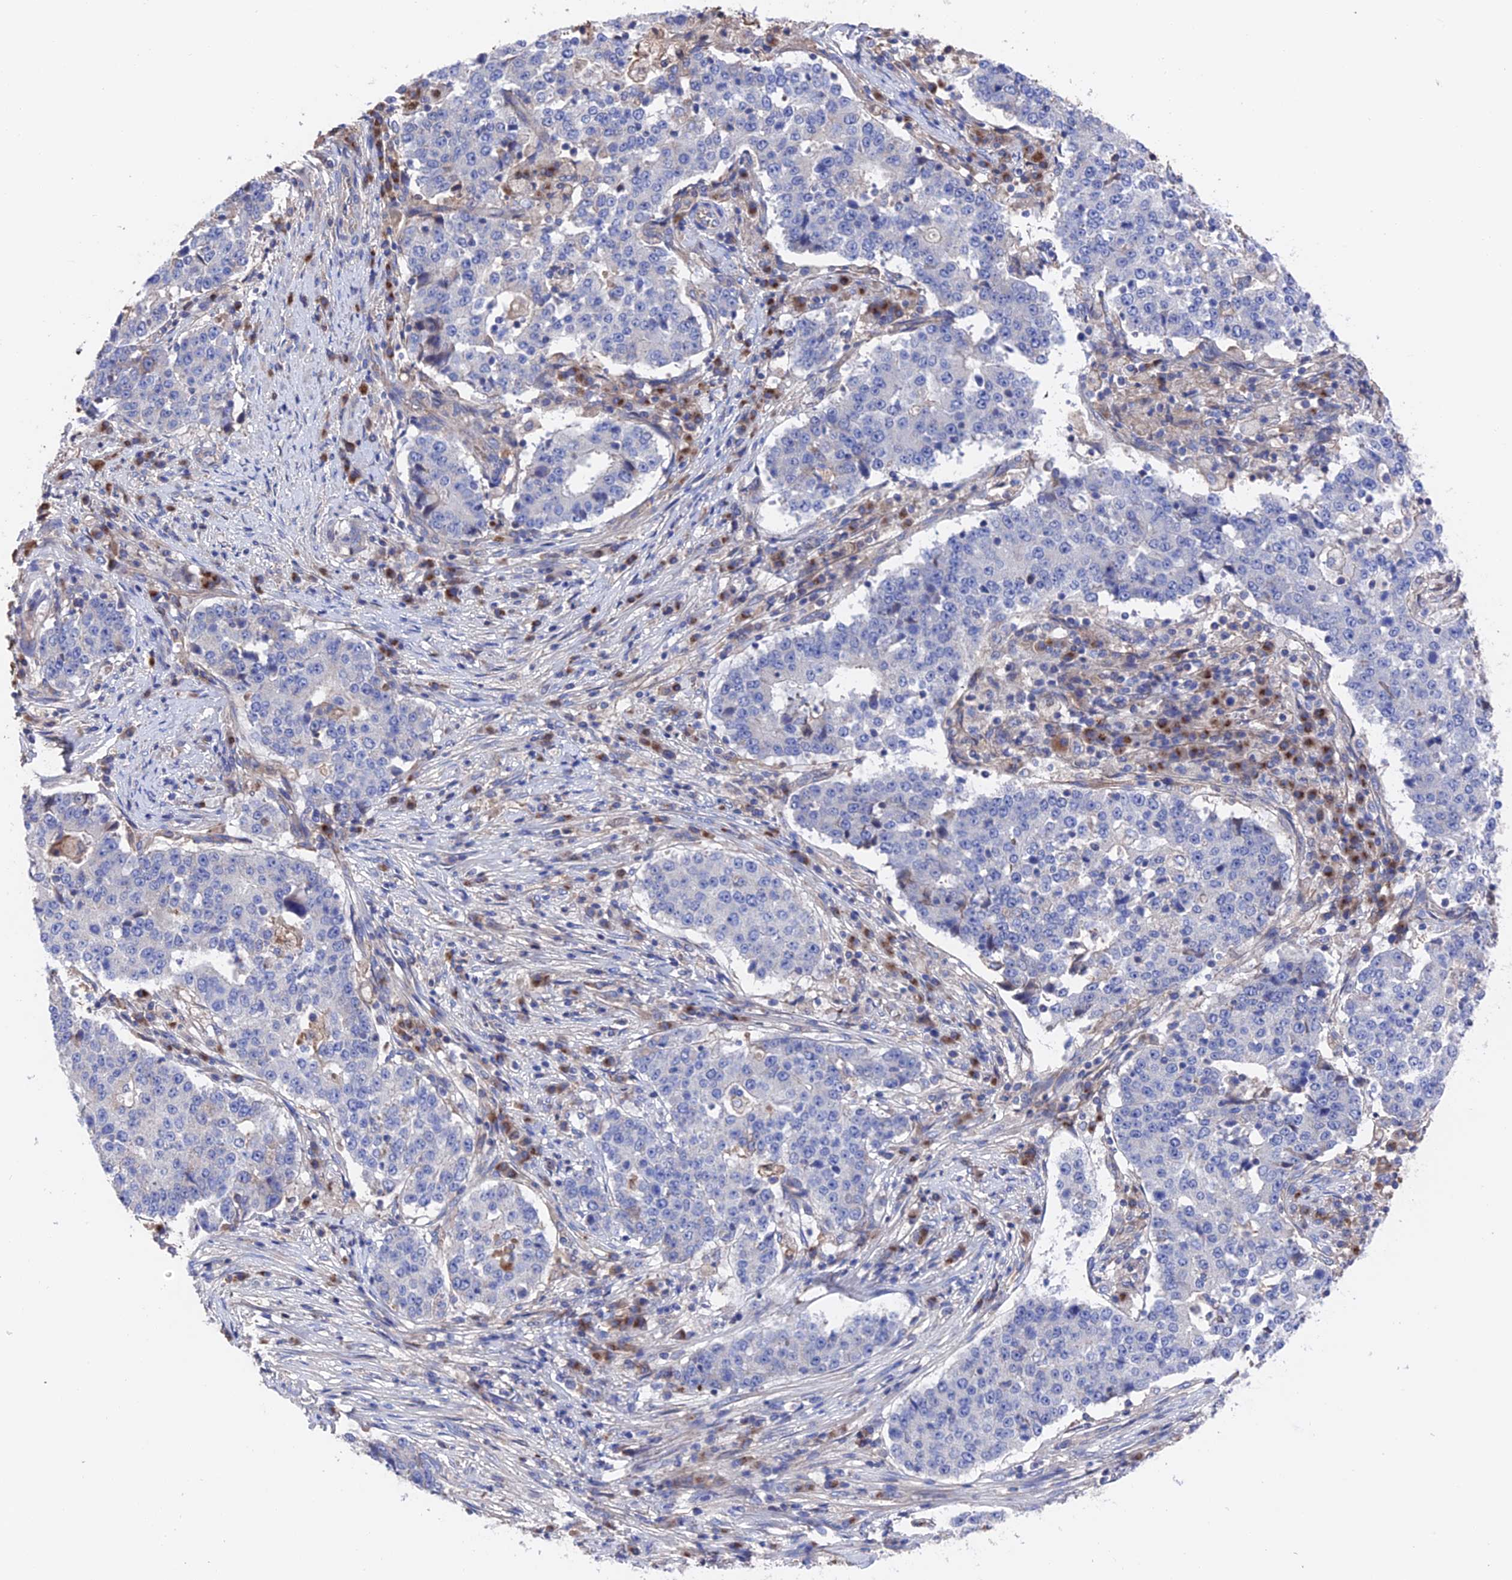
{"staining": {"intensity": "negative", "quantity": "none", "location": "none"}, "tissue": "stomach cancer", "cell_type": "Tumor cells", "image_type": "cancer", "snomed": [{"axis": "morphology", "description": "Adenocarcinoma, NOS"}, {"axis": "topography", "description": "Stomach"}], "caption": "Histopathology image shows no protein staining in tumor cells of stomach adenocarcinoma tissue. (Immunohistochemistry (ihc), brightfield microscopy, high magnification).", "gene": "HPF1", "patient": {"sex": "male", "age": 59}}